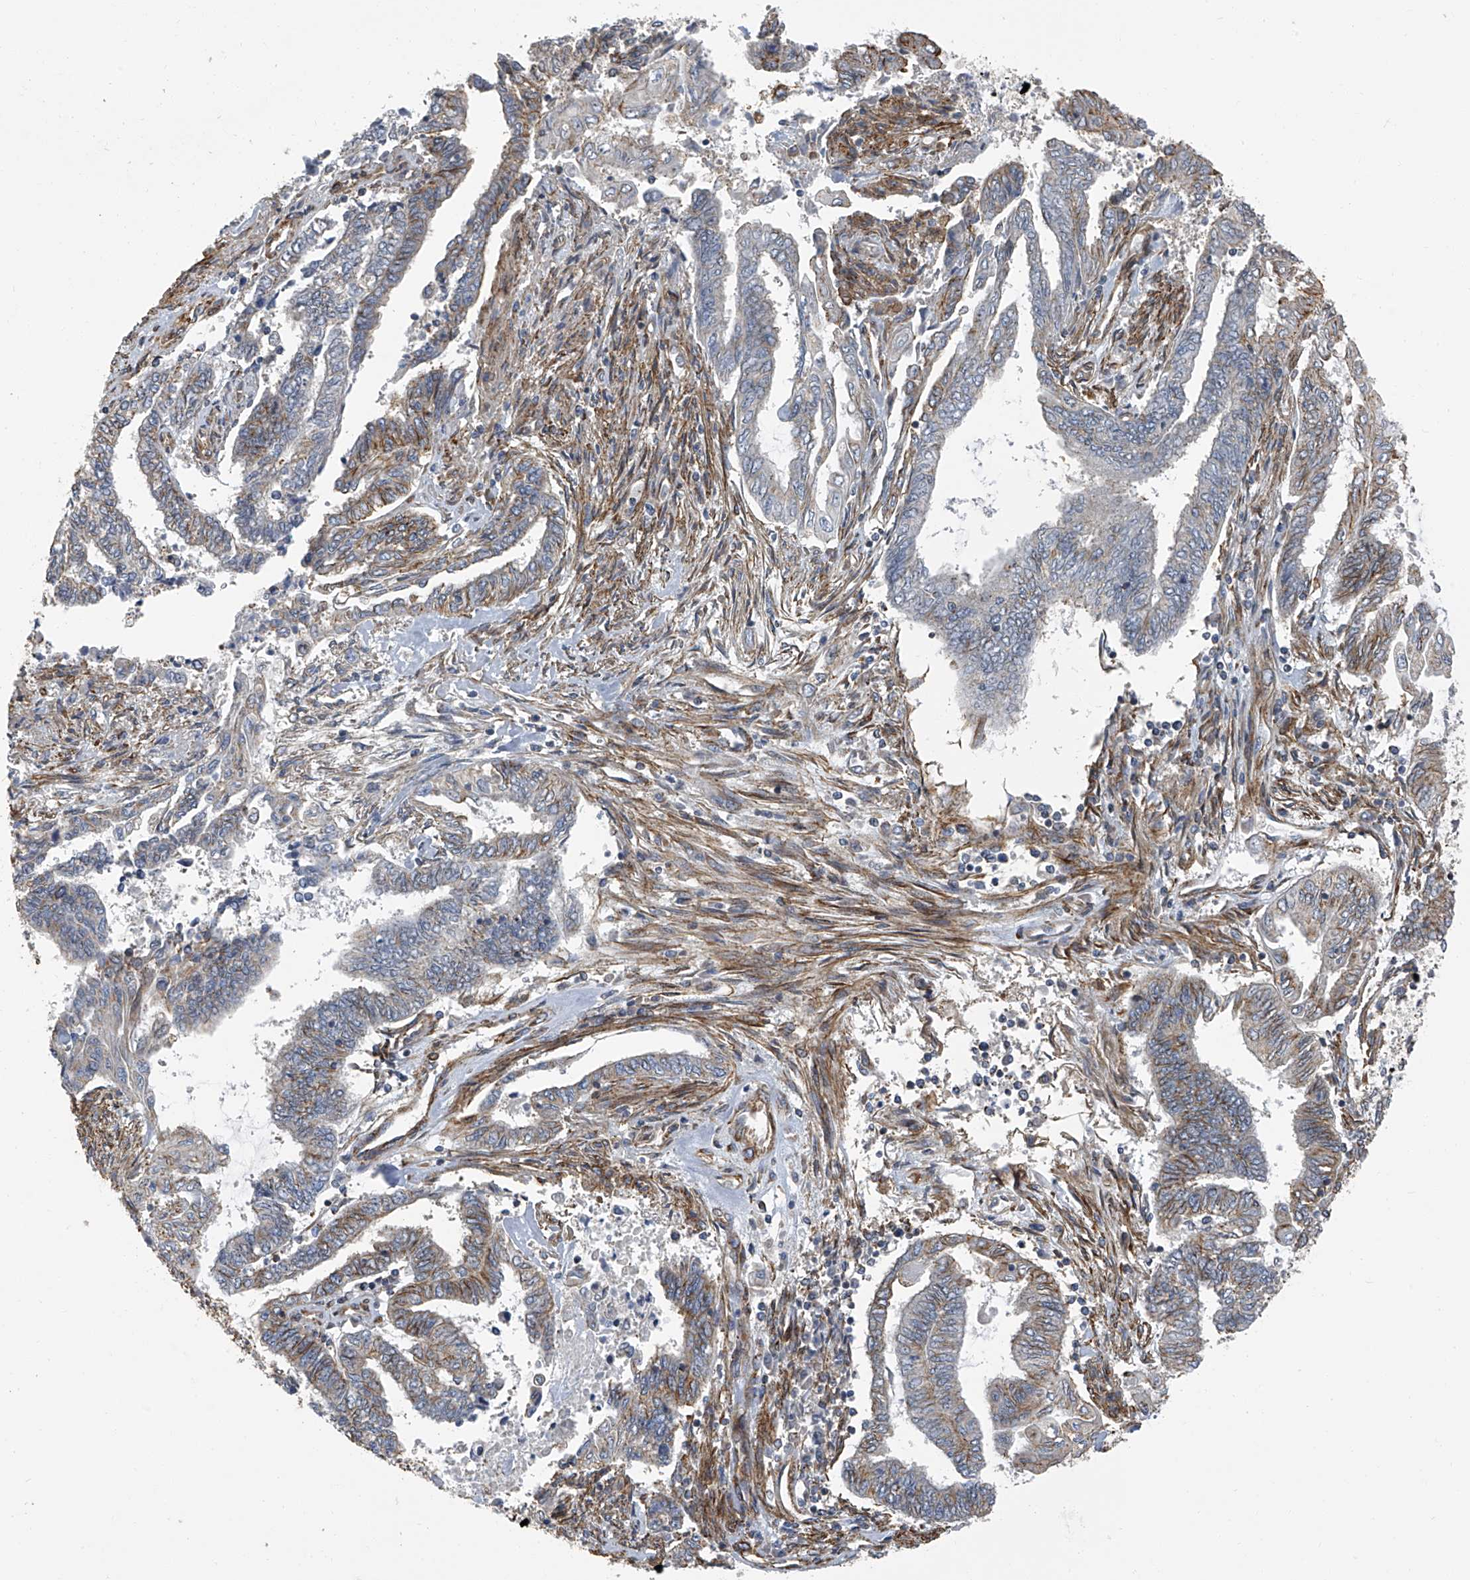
{"staining": {"intensity": "moderate", "quantity": "25%-75%", "location": "cytoplasmic/membranous"}, "tissue": "endometrial cancer", "cell_type": "Tumor cells", "image_type": "cancer", "snomed": [{"axis": "morphology", "description": "Adenocarcinoma, NOS"}, {"axis": "topography", "description": "Uterus"}, {"axis": "topography", "description": "Endometrium"}], "caption": "Tumor cells demonstrate moderate cytoplasmic/membranous staining in approximately 25%-75% of cells in endometrial cancer (adenocarcinoma).", "gene": "SEPTIN7", "patient": {"sex": "female", "age": 70}}